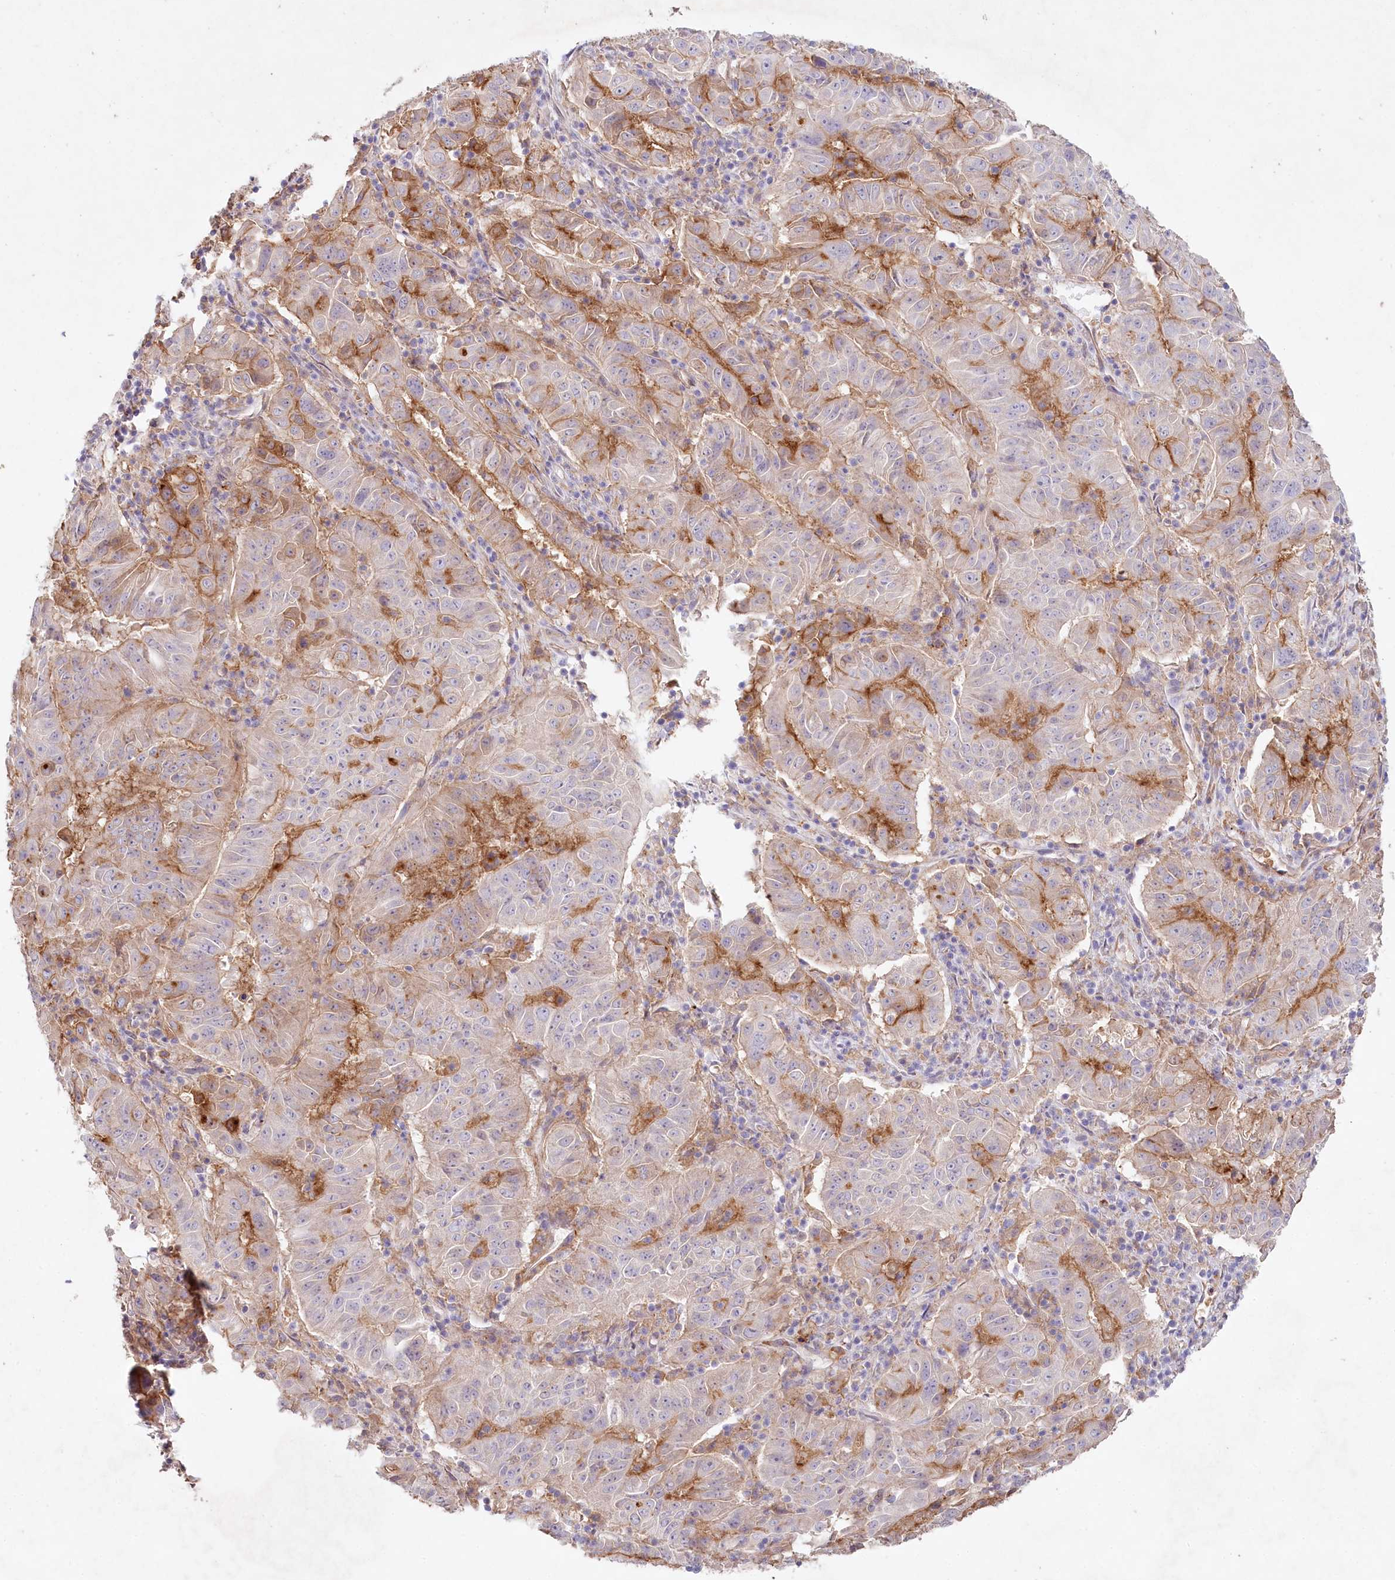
{"staining": {"intensity": "moderate", "quantity": "<25%", "location": "cytoplasmic/membranous"}, "tissue": "pancreatic cancer", "cell_type": "Tumor cells", "image_type": "cancer", "snomed": [{"axis": "morphology", "description": "Adenocarcinoma, NOS"}, {"axis": "topography", "description": "Pancreas"}], "caption": "There is low levels of moderate cytoplasmic/membranous staining in tumor cells of pancreatic cancer (adenocarcinoma), as demonstrated by immunohistochemical staining (brown color).", "gene": "ALDH3B1", "patient": {"sex": "male", "age": 63}}